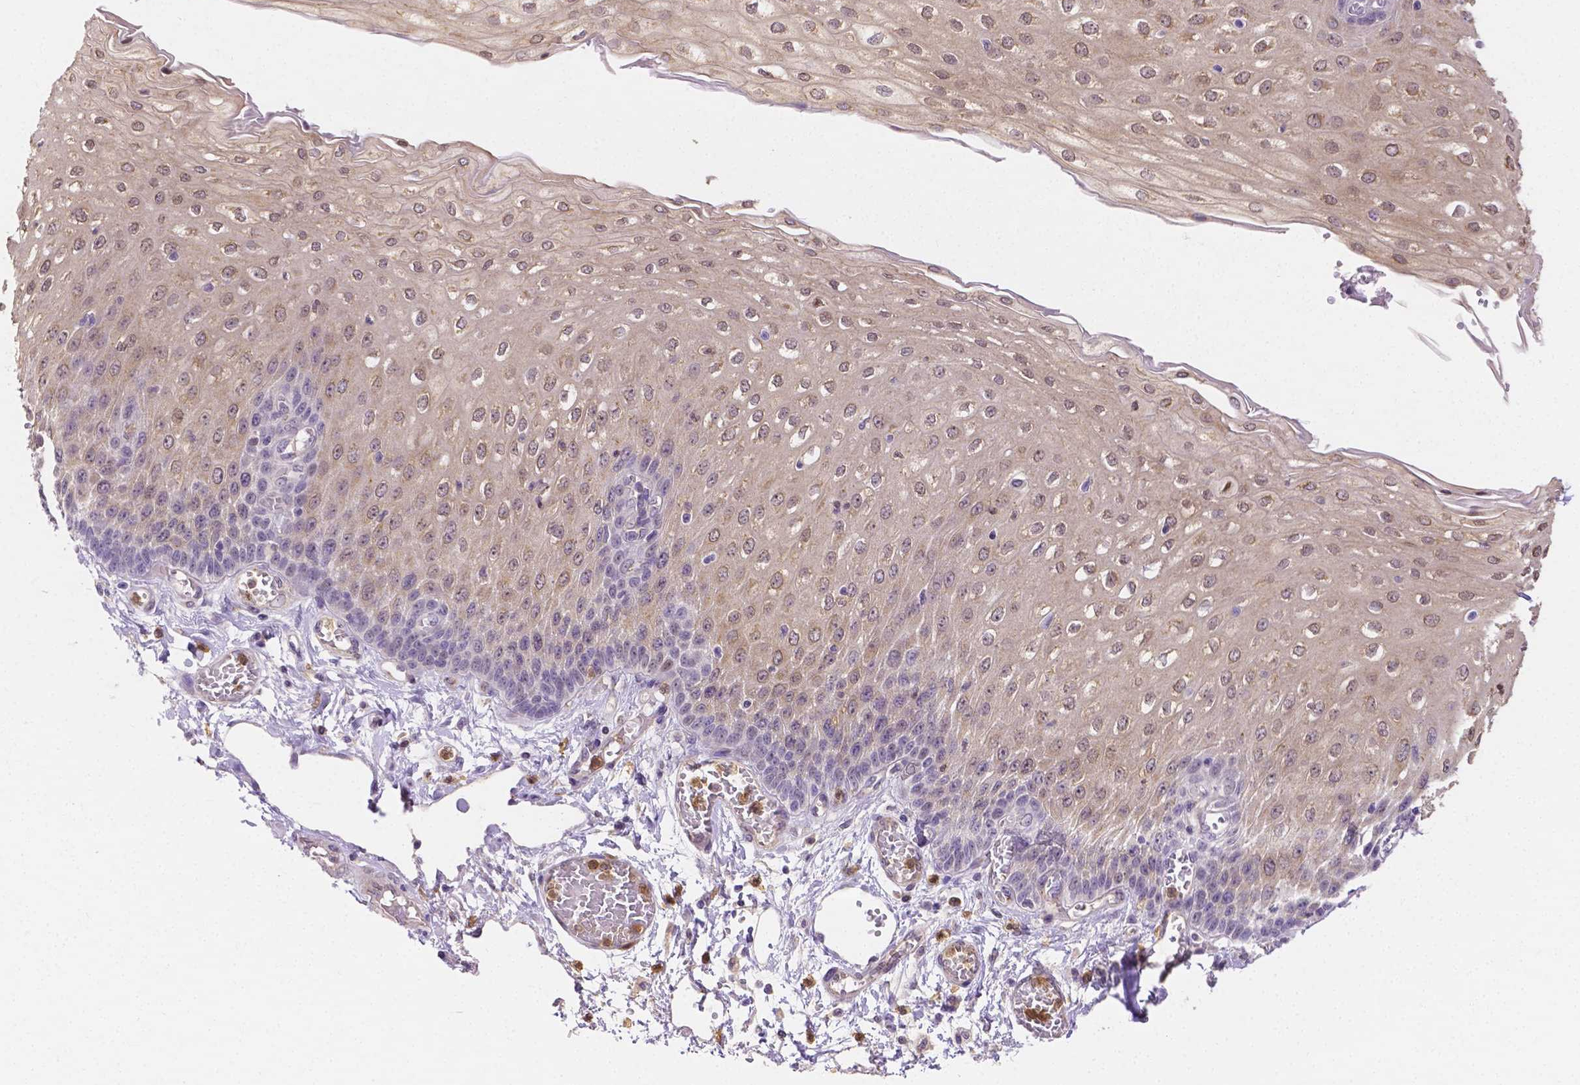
{"staining": {"intensity": "weak", "quantity": "25%-75%", "location": "cytoplasmic/membranous"}, "tissue": "esophagus", "cell_type": "Squamous epithelial cells", "image_type": "normal", "snomed": [{"axis": "morphology", "description": "Normal tissue, NOS"}, {"axis": "morphology", "description": "Adenocarcinoma, NOS"}, {"axis": "topography", "description": "Esophagus"}], "caption": "Immunohistochemistry (DAB) staining of normal human esophagus demonstrates weak cytoplasmic/membranous protein staining in about 25%-75% of squamous epithelial cells. (Brightfield microscopy of DAB IHC at high magnification).", "gene": "ZNRD2", "patient": {"sex": "male", "age": 81}}